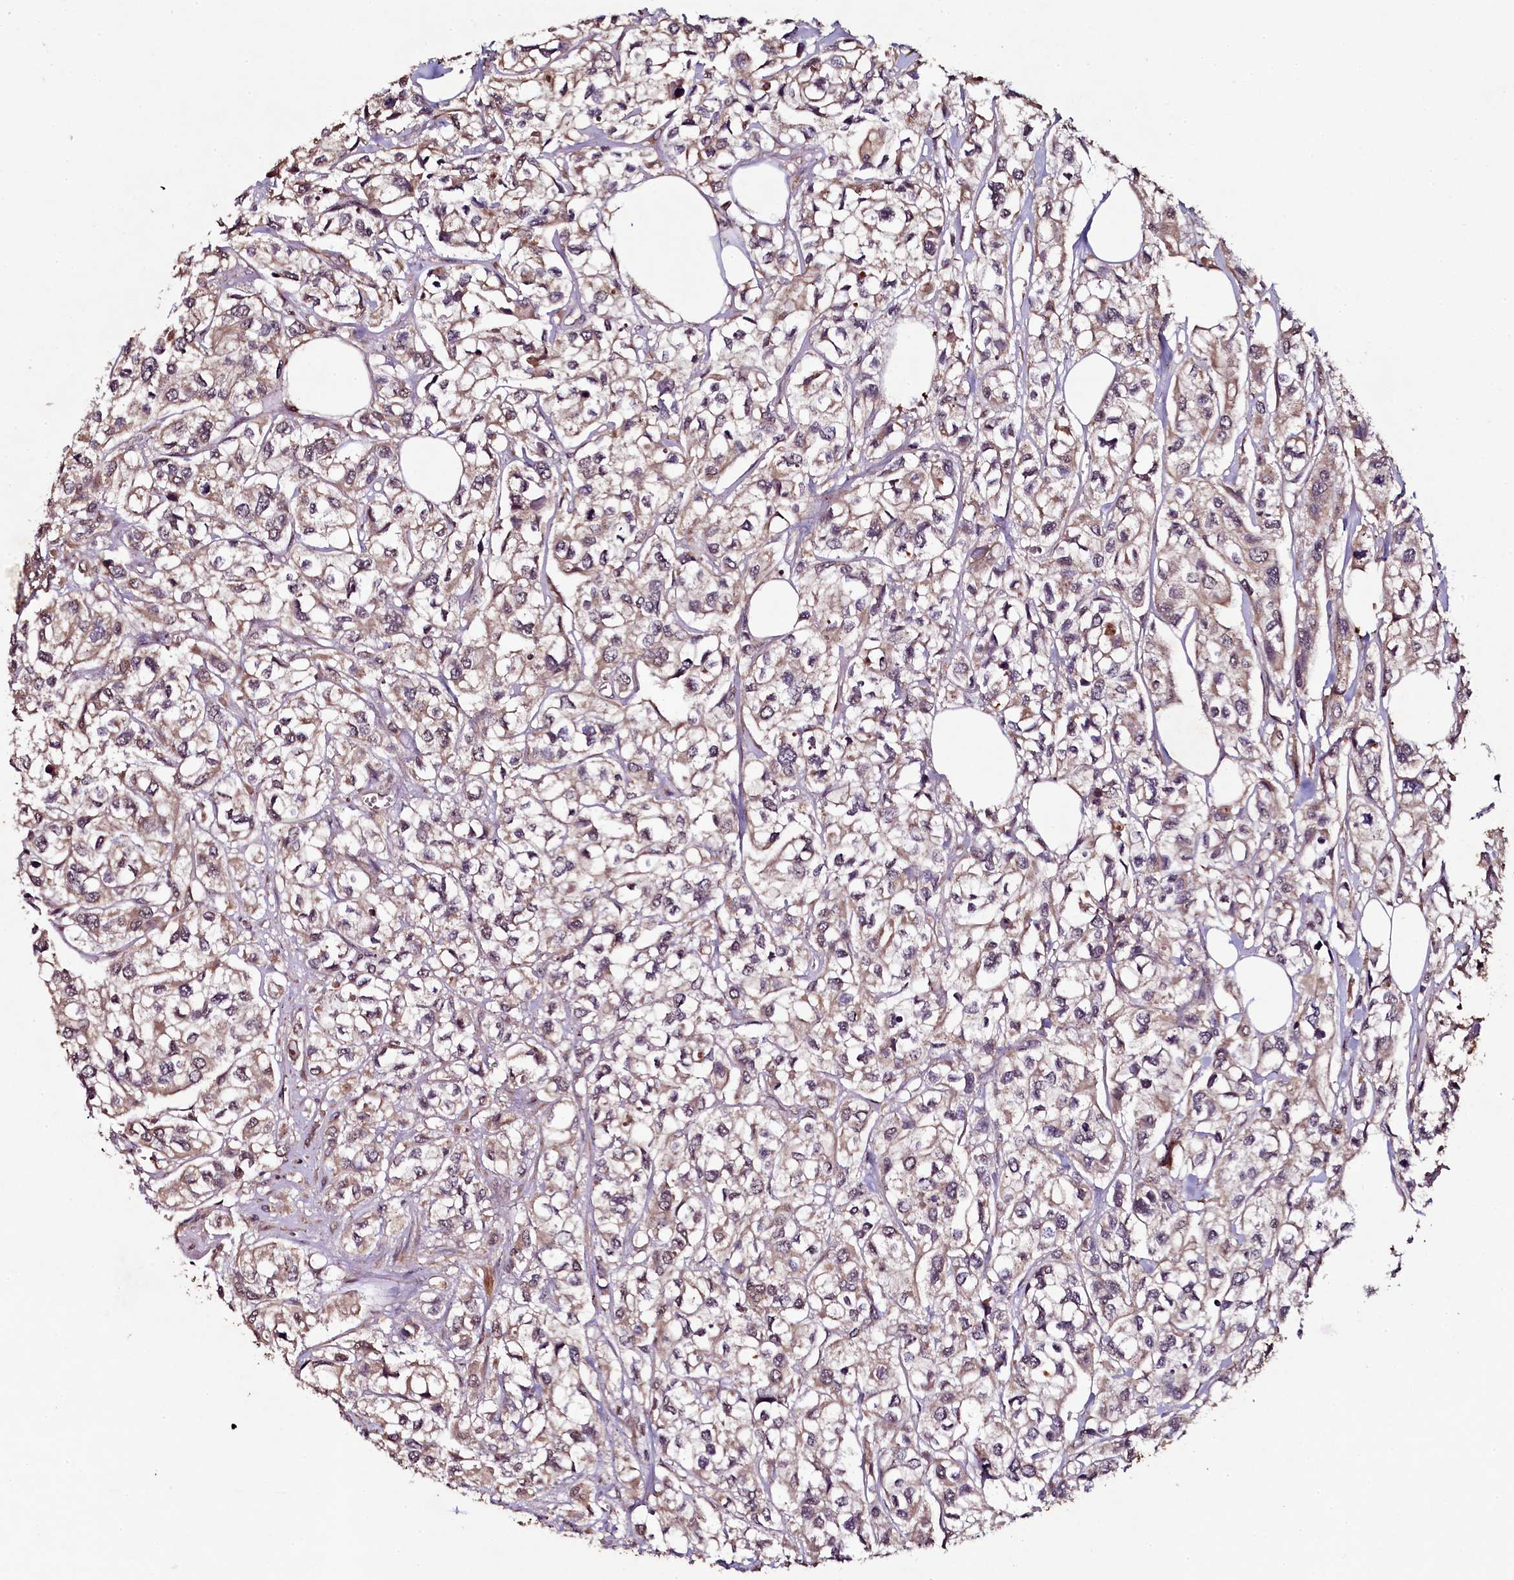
{"staining": {"intensity": "weak", "quantity": "25%-75%", "location": "cytoplasmic/membranous"}, "tissue": "urothelial cancer", "cell_type": "Tumor cells", "image_type": "cancer", "snomed": [{"axis": "morphology", "description": "Urothelial carcinoma, High grade"}, {"axis": "topography", "description": "Urinary bladder"}], "caption": "Protein expression analysis of human urothelial carcinoma (high-grade) reveals weak cytoplasmic/membranous expression in approximately 25%-75% of tumor cells. The protein of interest is shown in brown color, while the nuclei are stained blue.", "gene": "SEC24C", "patient": {"sex": "male", "age": 67}}